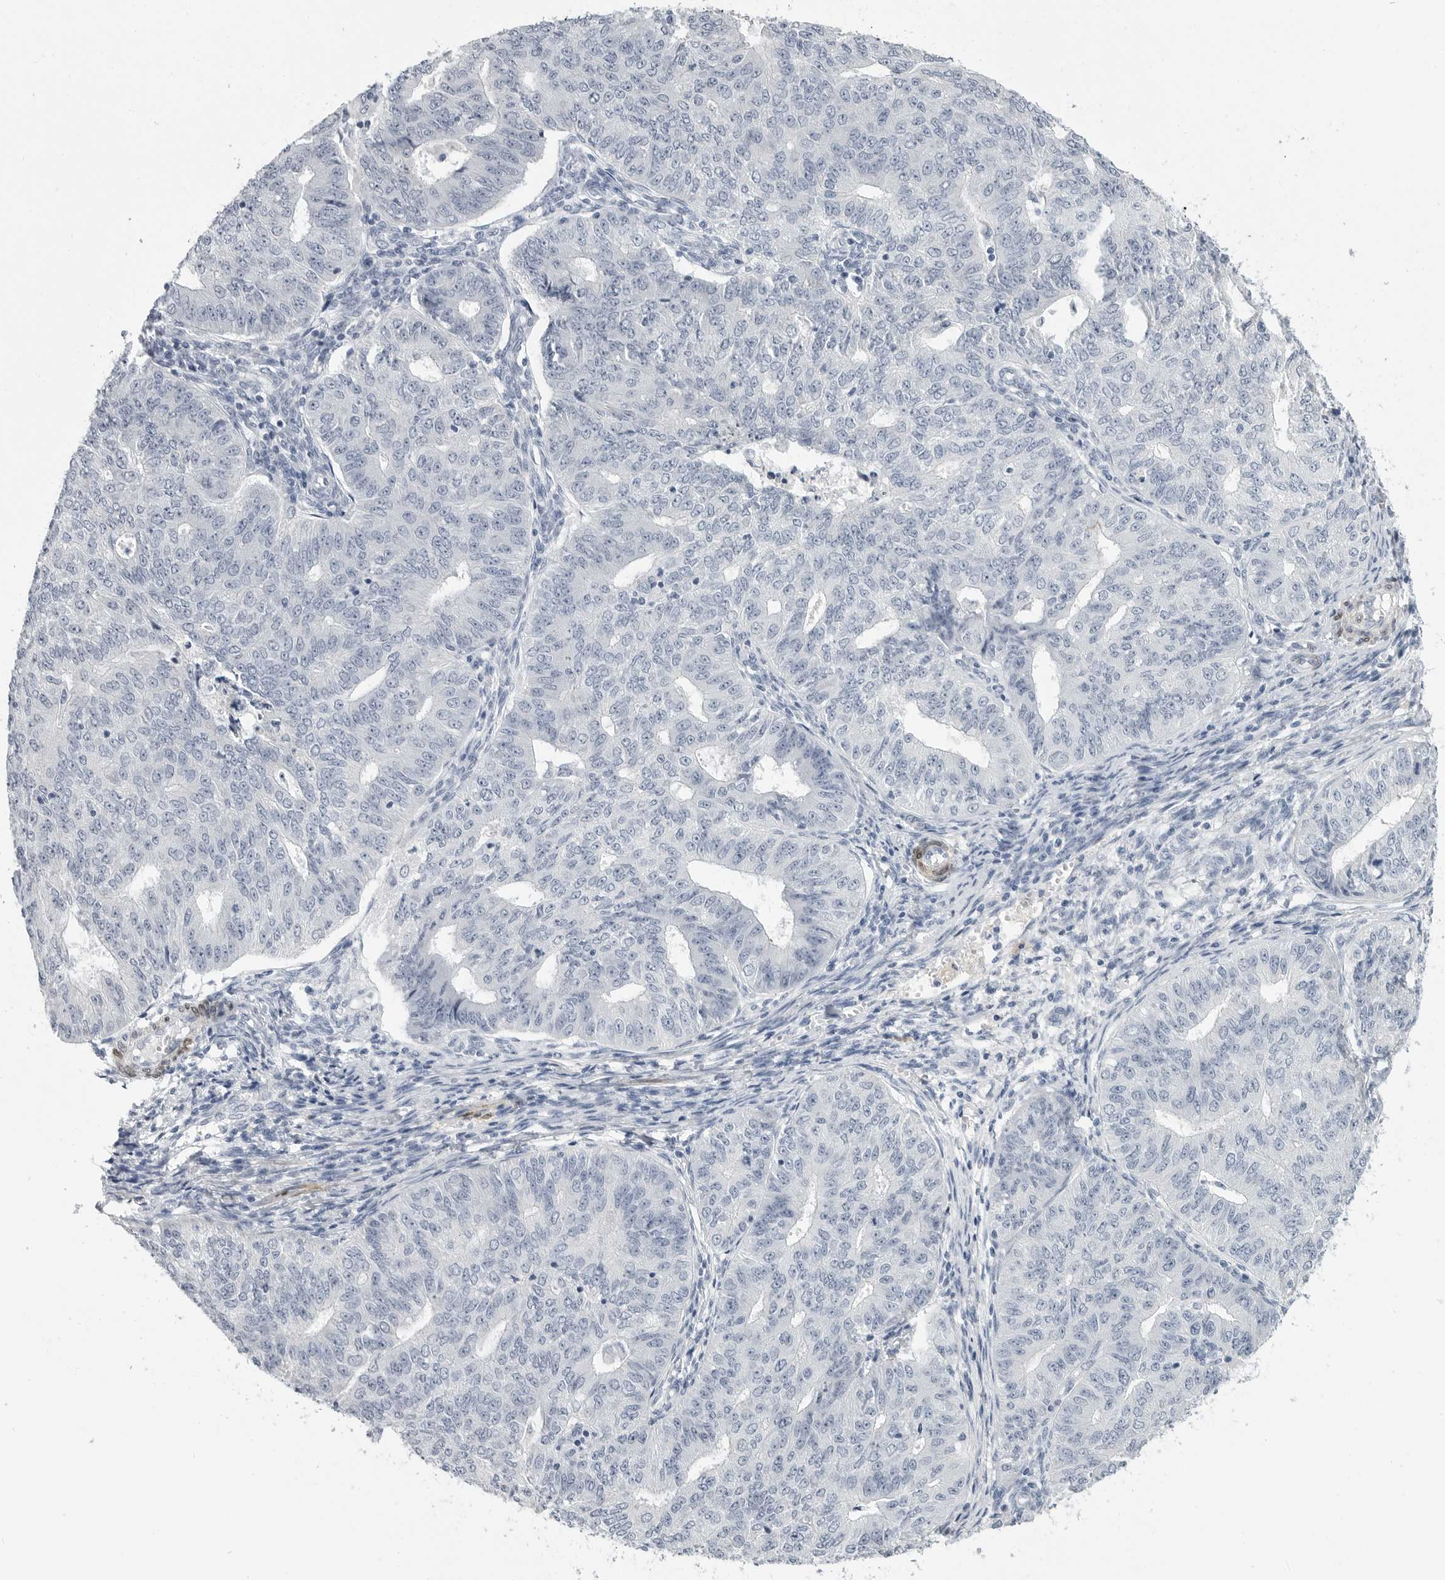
{"staining": {"intensity": "negative", "quantity": "none", "location": "none"}, "tissue": "endometrial cancer", "cell_type": "Tumor cells", "image_type": "cancer", "snomed": [{"axis": "morphology", "description": "Adenocarcinoma, NOS"}, {"axis": "topography", "description": "Endometrium"}], "caption": "IHC of human endometrial adenocarcinoma shows no expression in tumor cells. (Stains: DAB (3,3'-diaminobenzidine) immunohistochemistry with hematoxylin counter stain, Microscopy: brightfield microscopy at high magnification).", "gene": "PLN", "patient": {"sex": "female", "age": 32}}